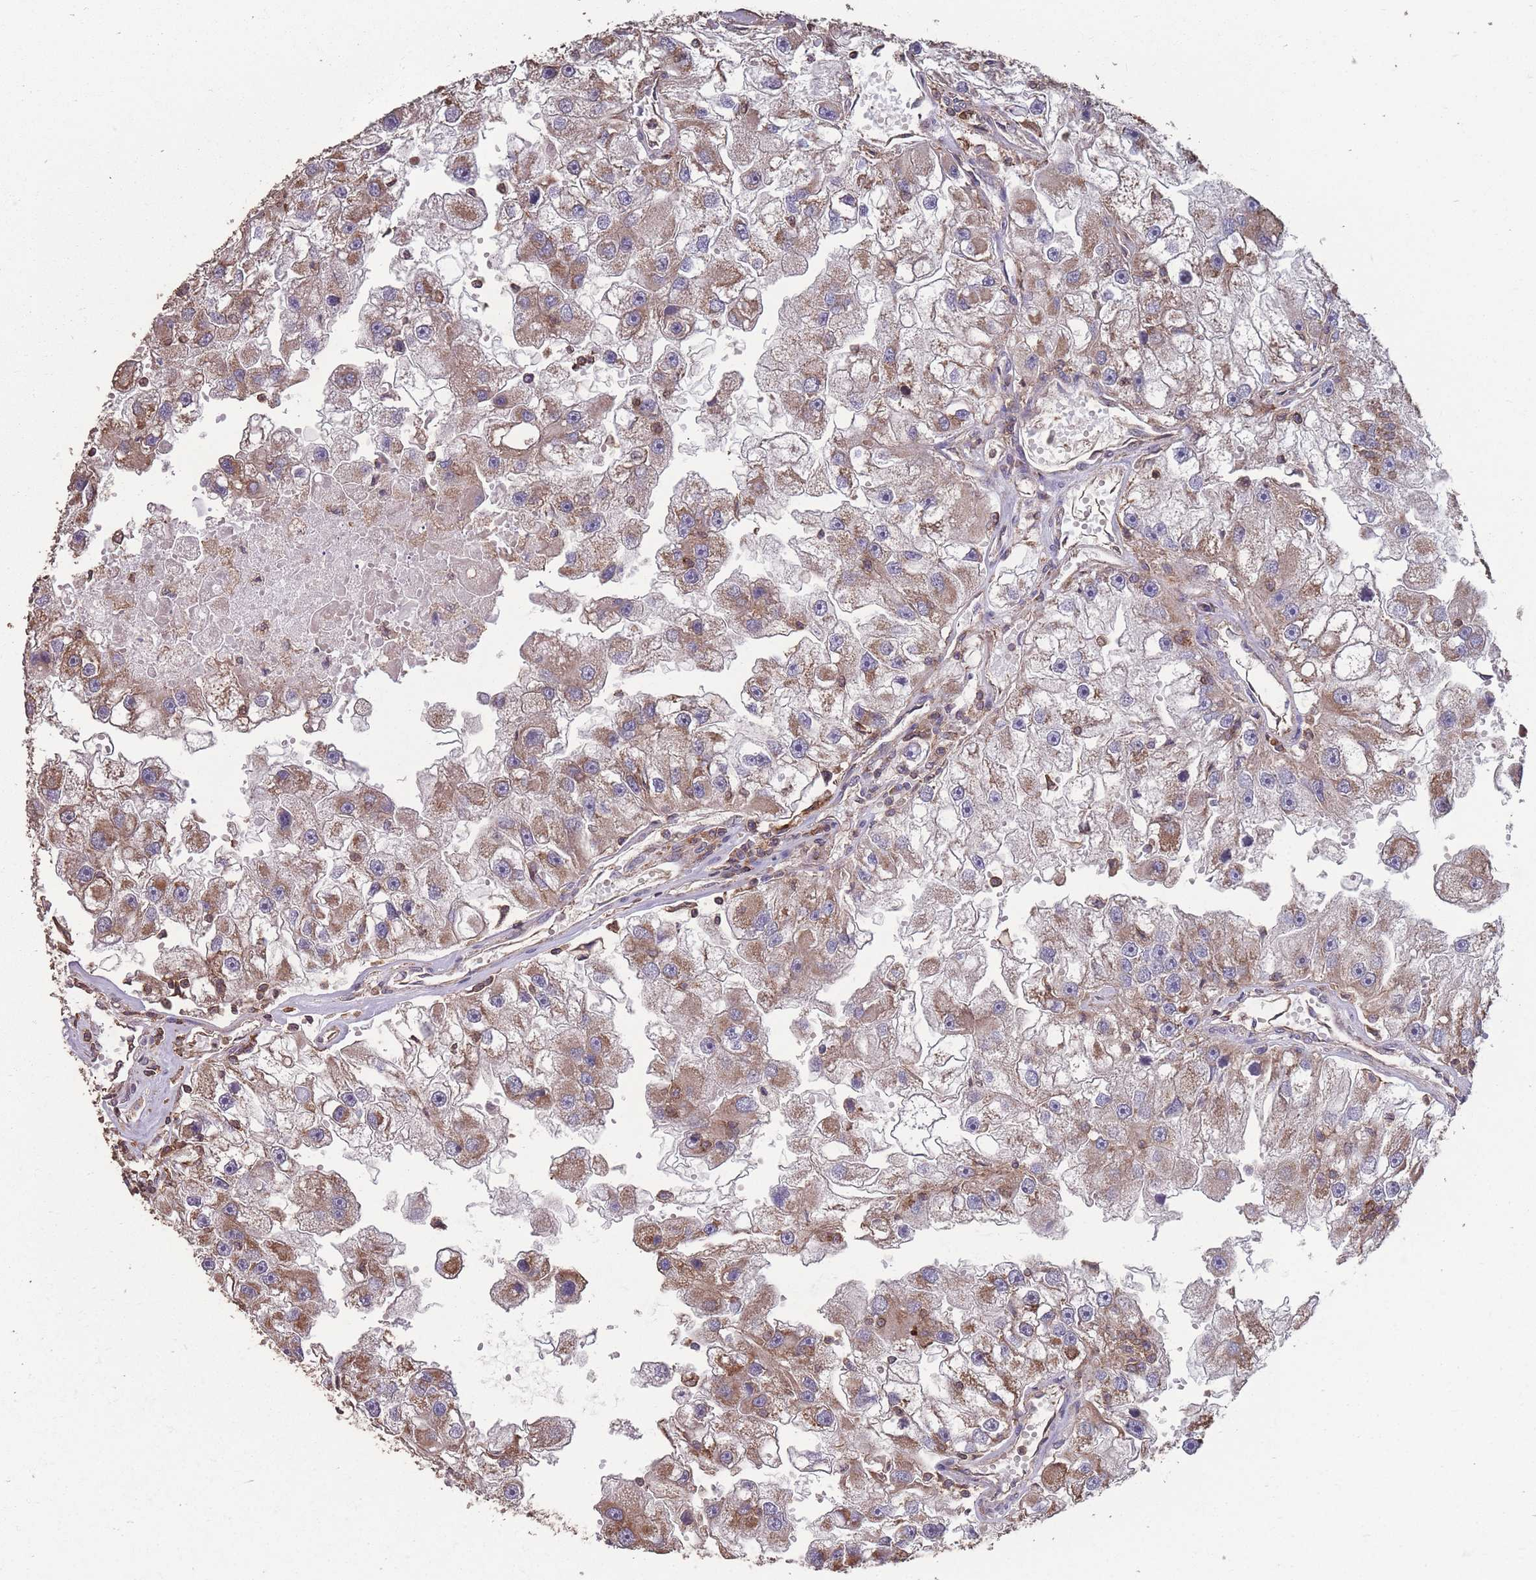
{"staining": {"intensity": "moderate", "quantity": "25%-75%", "location": "cytoplasmic/membranous"}, "tissue": "renal cancer", "cell_type": "Tumor cells", "image_type": "cancer", "snomed": [{"axis": "morphology", "description": "Adenocarcinoma, NOS"}, {"axis": "topography", "description": "Kidney"}], "caption": "A histopathology image of human renal cancer stained for a protein reveals moderate cytoplasmic/membranous brown staining in tumor cells.", "gene": "NUDT21", "patient": {"sex": "male", "age": 63}}